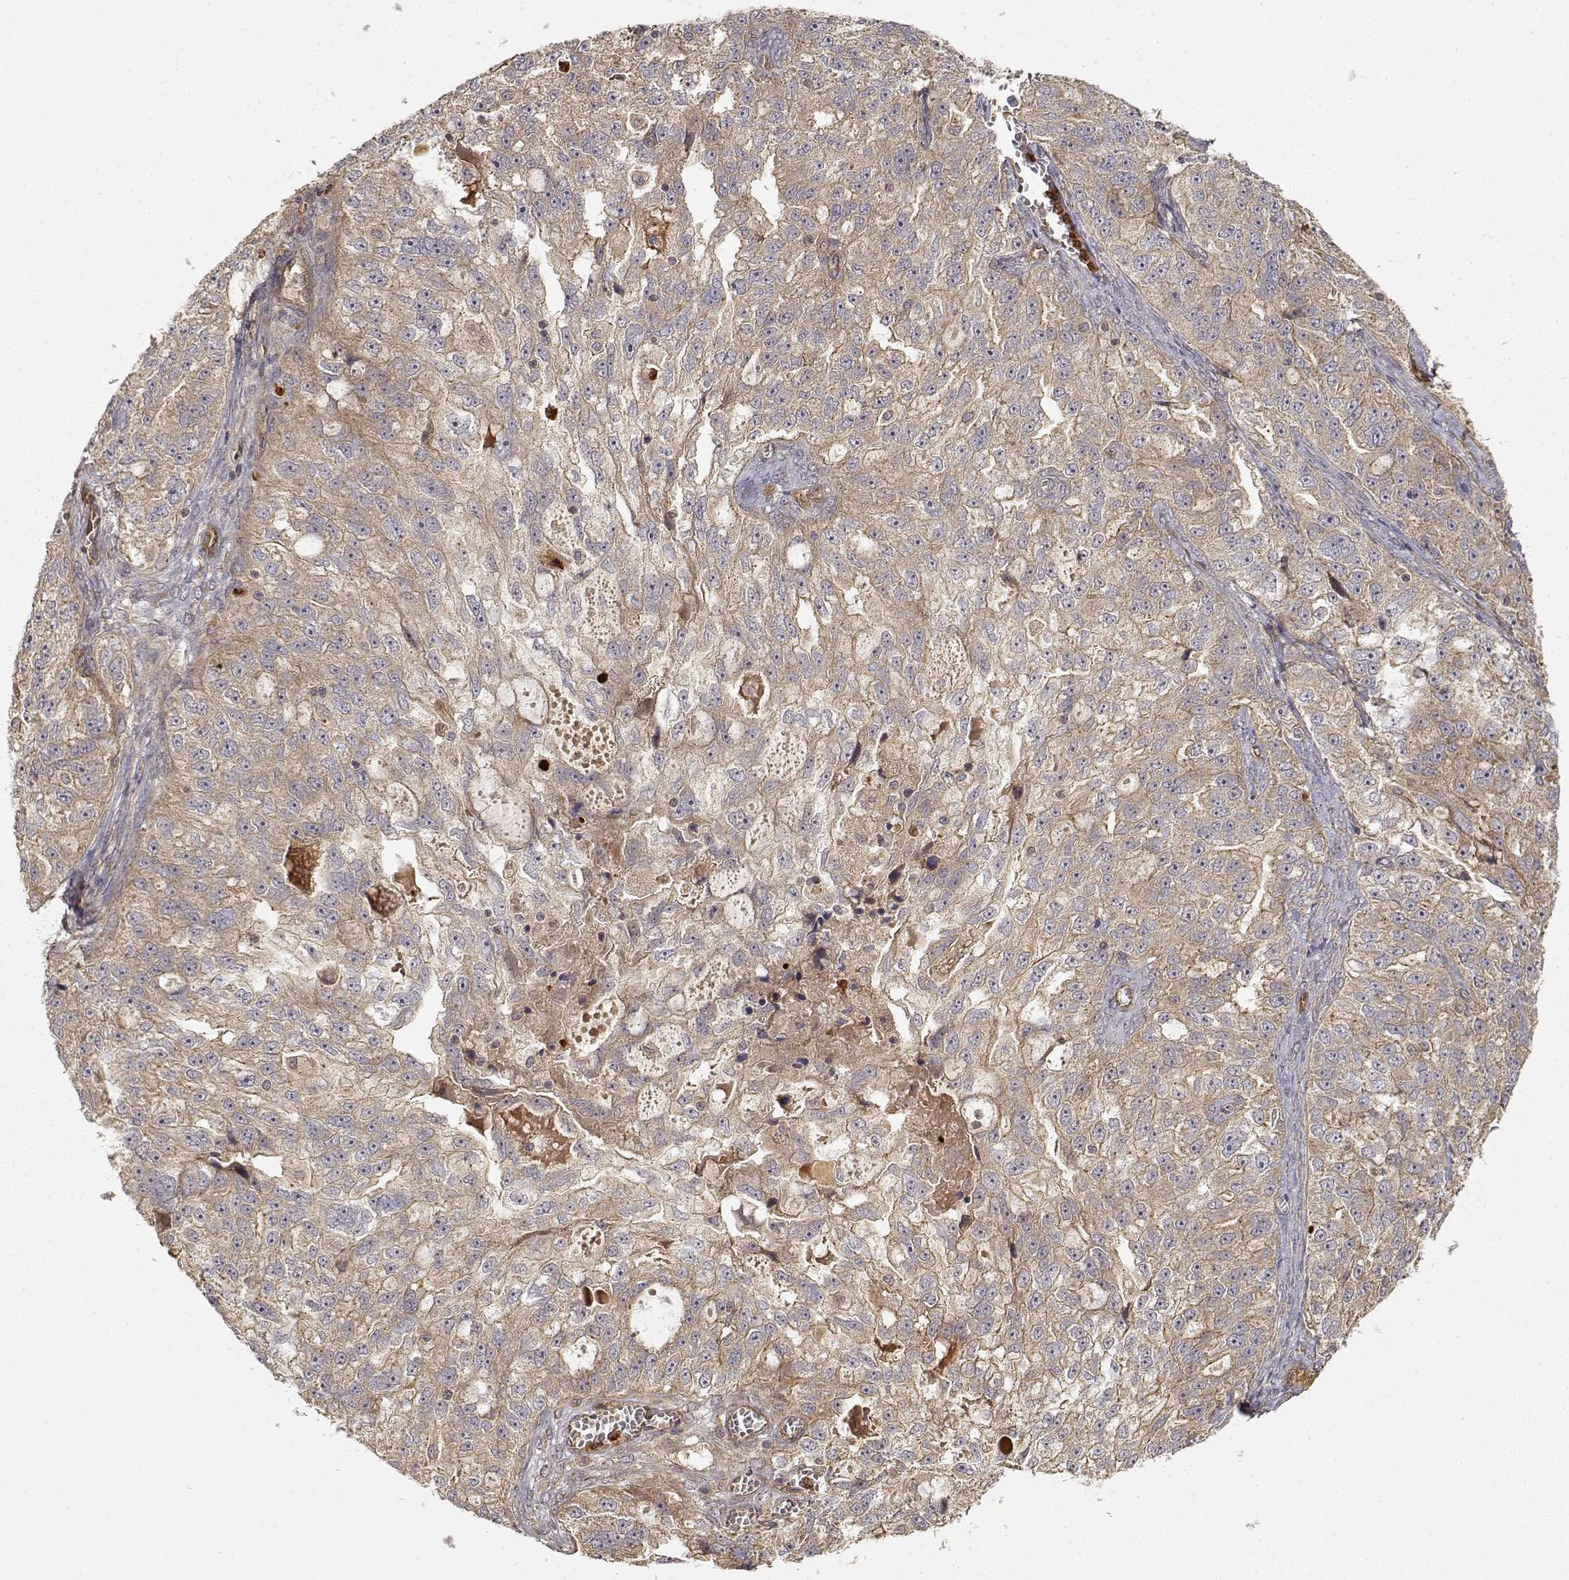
{"staining": {"intensity": "weak", "quantity": ">75%", "location": "cytoplasmic/membranous"}, "tissue": "ovarian cancer", "cell_type": "Tumor cells", "image_type": "cancer", "snomed": [{"axis": "morphology", "description": "Cystadenocarcinoma, serous, NOS"}, {"axis": "topography", "description": "Ovary"}], "caption": "Serous cystadenocarcinoma (ovarian) was stained to show a protein in brown. There is low levels of weak cytoplasmic/membranous staining in approximately >75% of tumor cells.", "gene": "CDK5RAP2", "patient": {"sex": "female", "age": 51}}